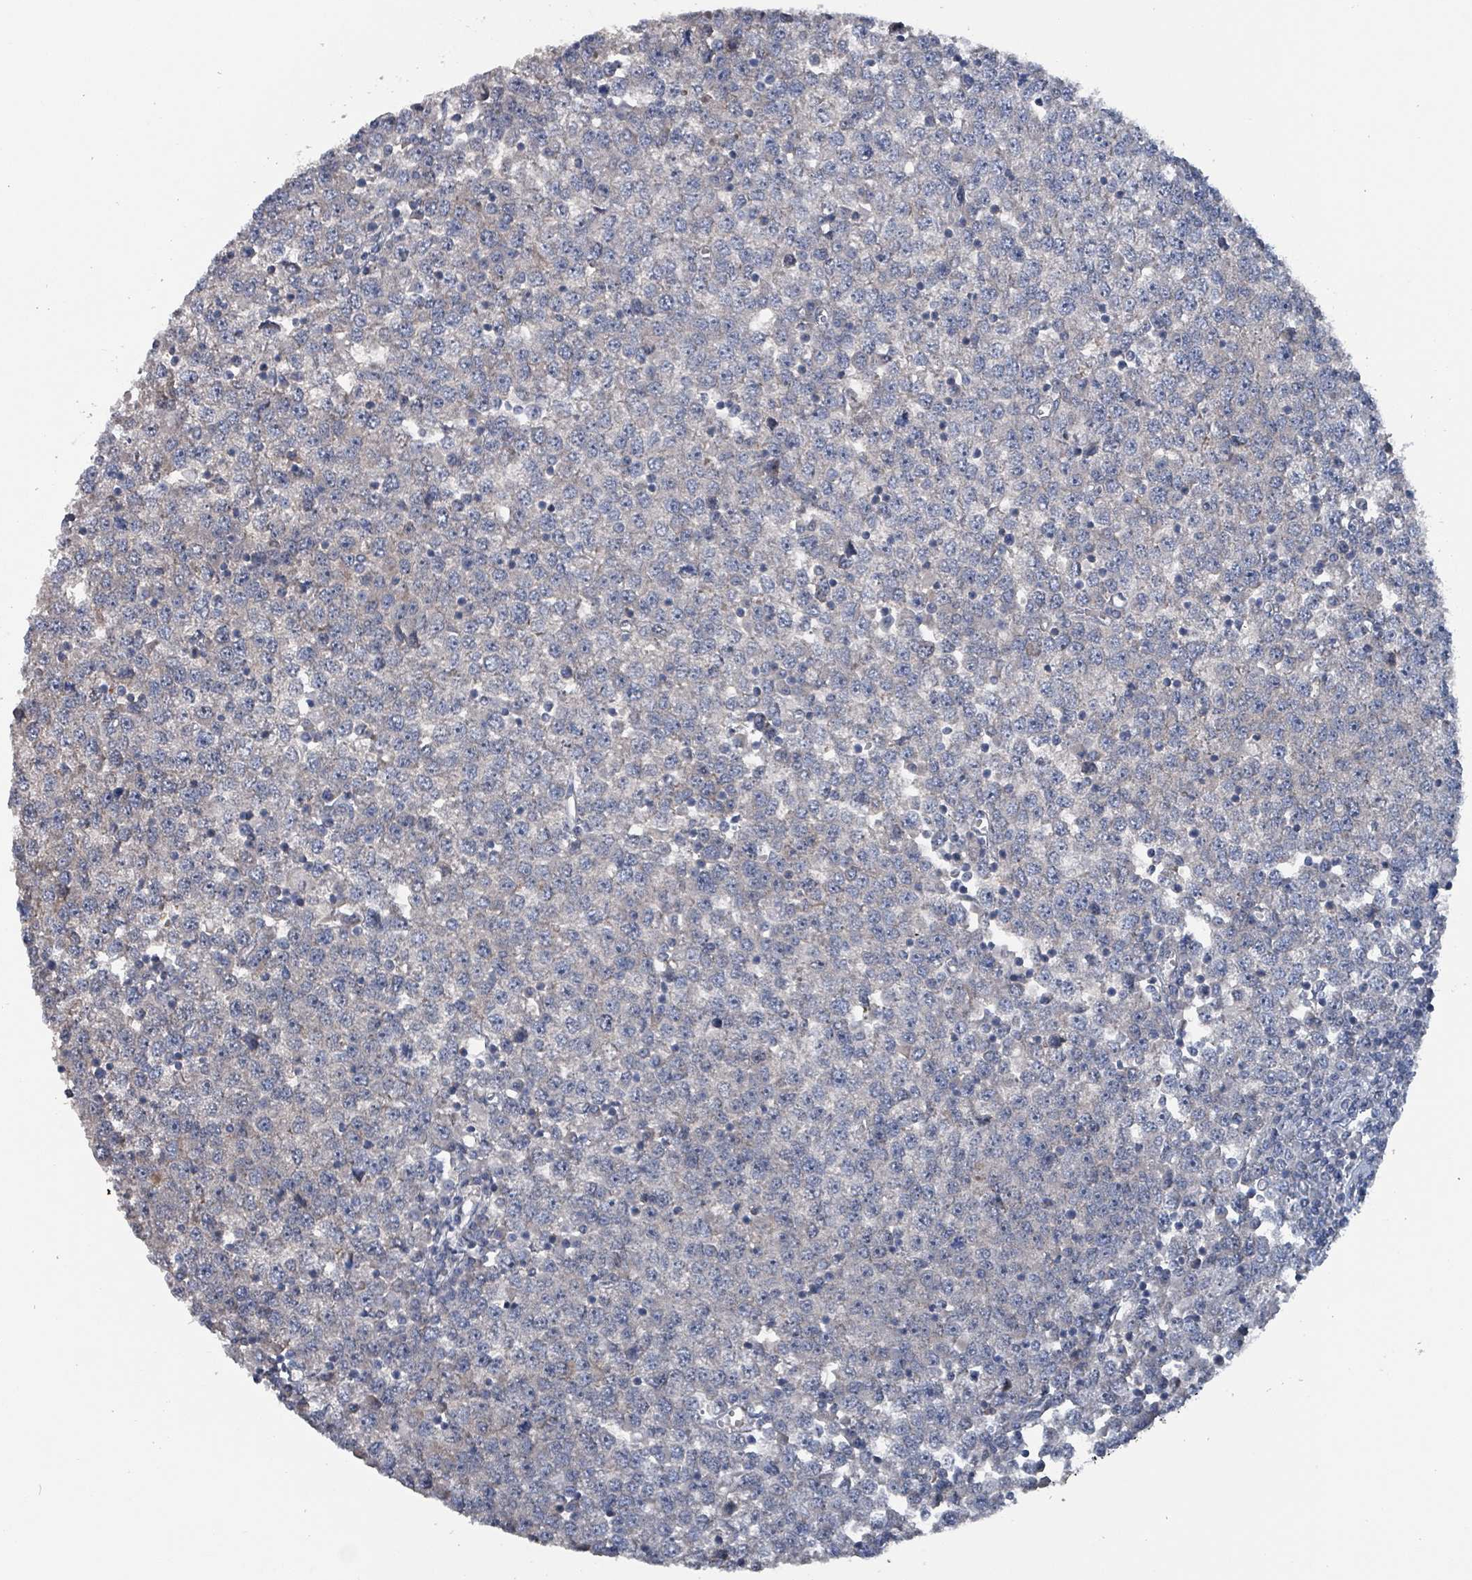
{"staining": {"intensity": "negative", "quantity": "none", "location": "none"}, "tissue": "testis cancer", "cell_type": "Tumor cells", "image_type": "cancer", "snomed": [{"axis": "morphology", "description": "Seminoma, NOS"}, {"axis": "topography", "description": "Testis"}], "caption": "The immunohistochemistry photomicrograph has no significant expression in tumor cells of seminoma (testis) tissue.", "gene": "BIVM", "patient": {"sex": "male", "age": 65}}